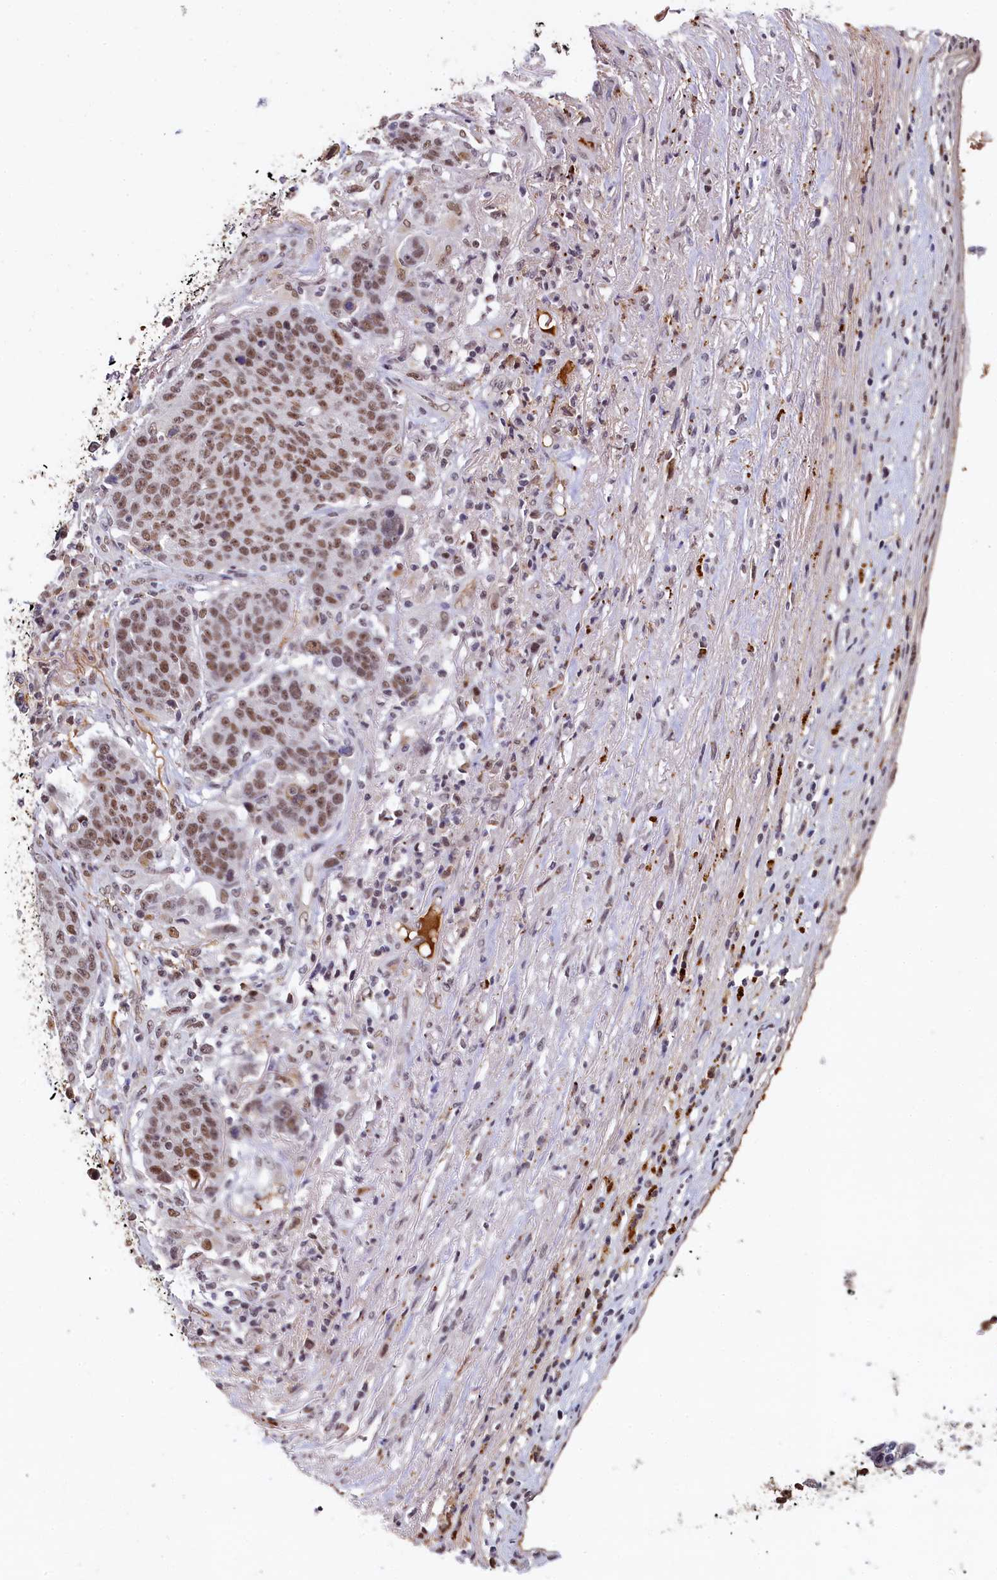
{"staining": {"intensity": "moderate", "quantity": ">75%", "location": "nuclear"}, "tissue": "lung cancer", "cell_type": "Tumor cells", "image_type": "cancer", "snomed": [{"axis": "morphology", "description": "Normal tissue, NOS"}, {"axis": "morphology", "description": "Squamous cell carcinoma, NOS"}, {"axis": "topography", "description": "Lymph node"}, {"axis": "topography", "description": "Lung"}], "caption": "A photomicrograph of lung cancer stained for a protein shows moderate nuclear brown staining in tumor cells. (brown staining indicates protein expression, while blue staining denotes nuclei).", "gene": "INTS14", "patient": {"sex": "male", "age": 66}}